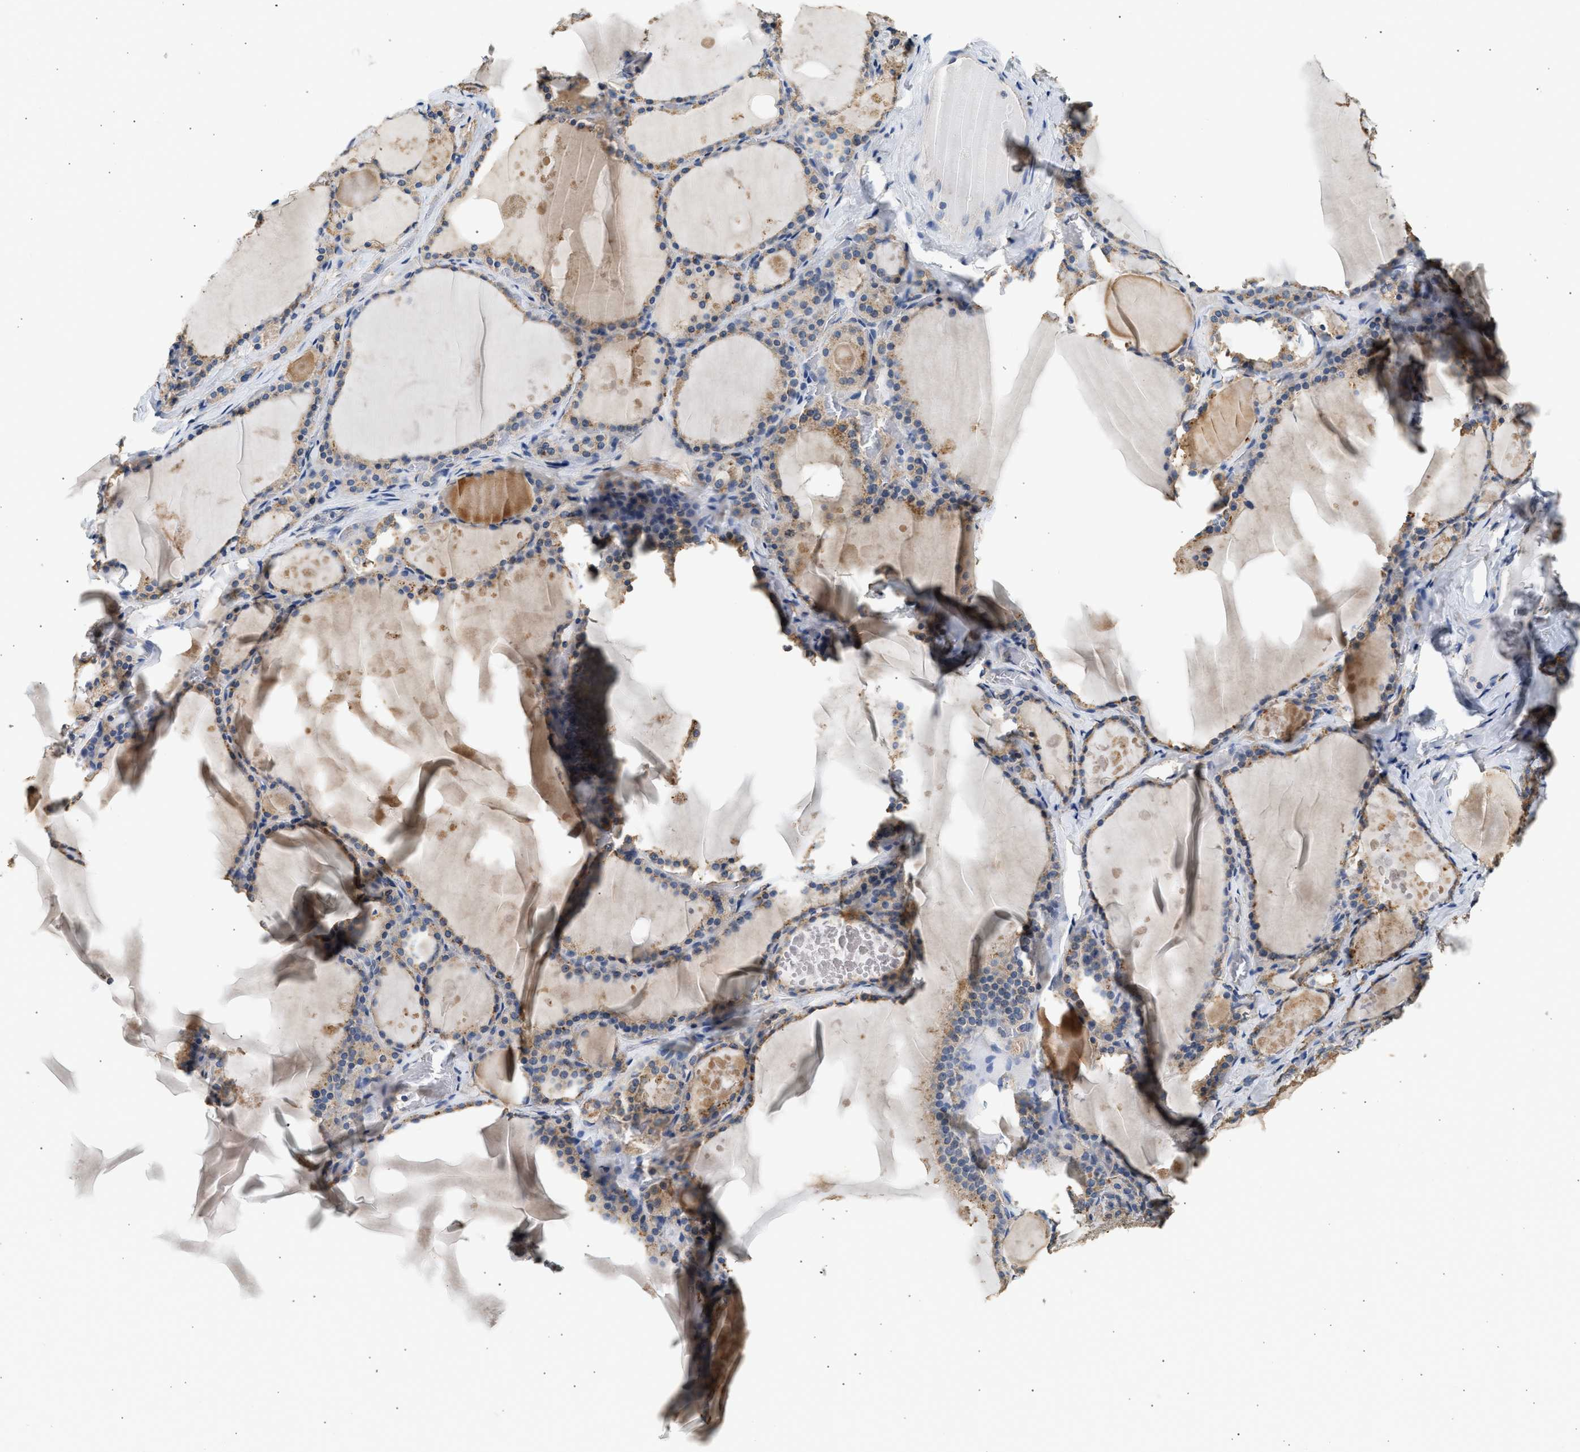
{"staining": {"intensity": "moderate", "quantity": "<25%", "location": "cytoplasmic/membranous"}, "tissue": "thyroid gland", "cell_type": "Glandular cells", "image_type": "normal", "snomed": [{"axis": "morphology", "description": "Normal tissue, NOS"}, {"axis": "topography", "description": "Thyroid gland"}], "caption": "Moderate cytoplasmic/membranous staining for a protein is appreciated in approximately <25% of glandular cells of normal thyroid gland using immunohistochemistry.", "gene": "WDR31", "patient": {"sex": "male", "age": 56}}